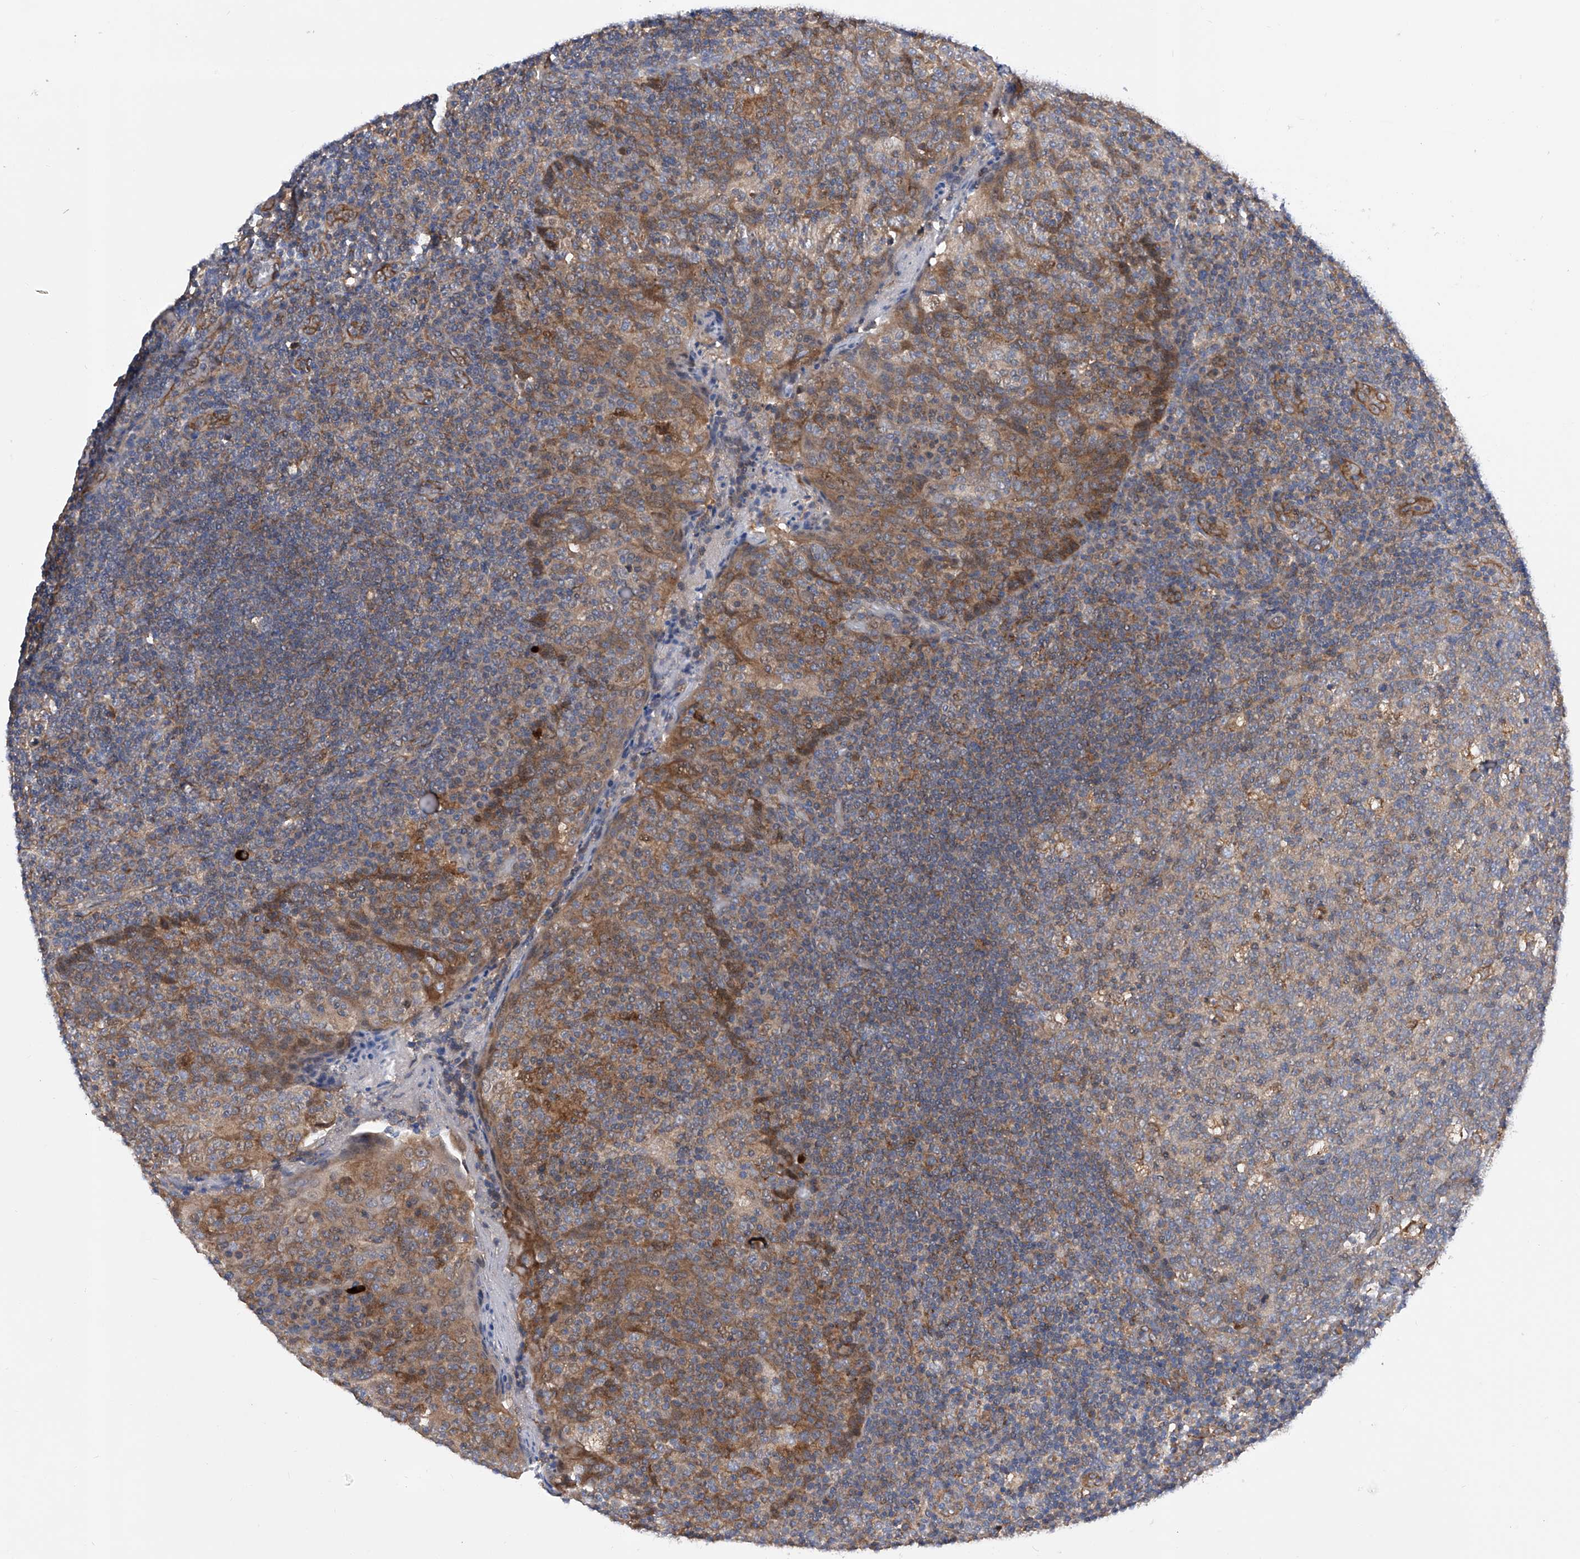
{"staining": {"intensity": "moderate", "quantity": "<25%", "location": "cytoplasmic/membranous"}, "tissue": "tonsil", "cell_type": "Germinal center cells", "image_type": "normal", "snomed": [{"axis": "morphology", "description": "Normal tissue, NOS"}, {"axis": "topography", "description": "Tonsil"}], "caption": "Immunohistochemistry (IHC) micrograph of benign tonsil stained for a protein (brown), which demonstrates low levels of moderate cytoplasmic/membranous positivity in approximately <25% of germinal center cells.", "gene": "SPATA20", "patient": {"sex": "female", "age": 19}}